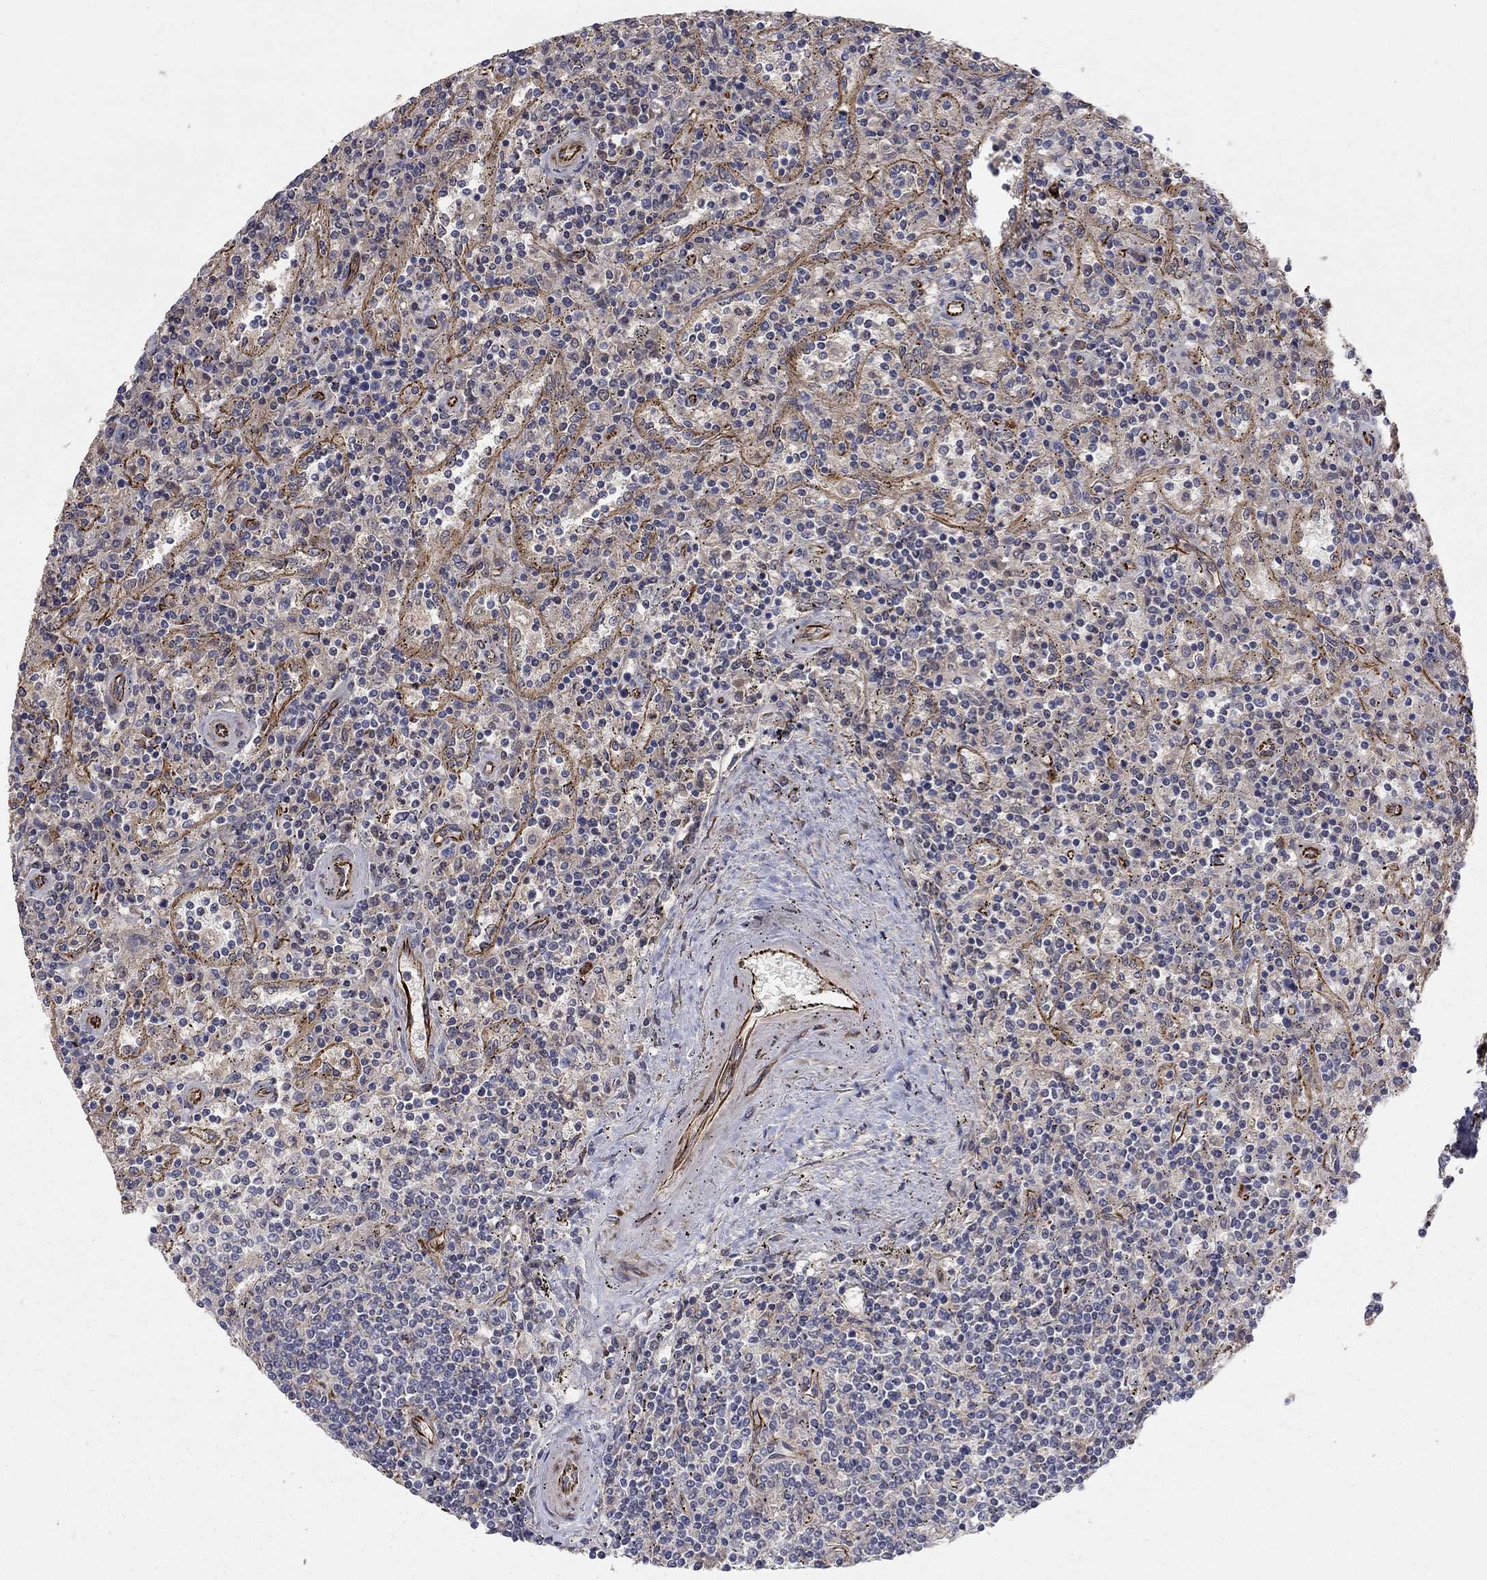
{"staining": {"intensity": "negative", "quantity": "none", "location": "none"}, "tissue": "lymphoma", "cell_type": "Tumor cells", "image_type": "cancer", "snomed": [{"axis": "morphology", "description": "Malignant lymphoma, non-Hodgkin's type, Low grade"}, {"axis": "topography", "description": "Spleen"}], "caption": "Low-grade malignant lymphoma, non-Hodgkin's type was stained to show a protein in brown. There is no significant positivity in tumor cells.", "gene": "MSRA", "patient": {"sex": "male", "age": 62}}